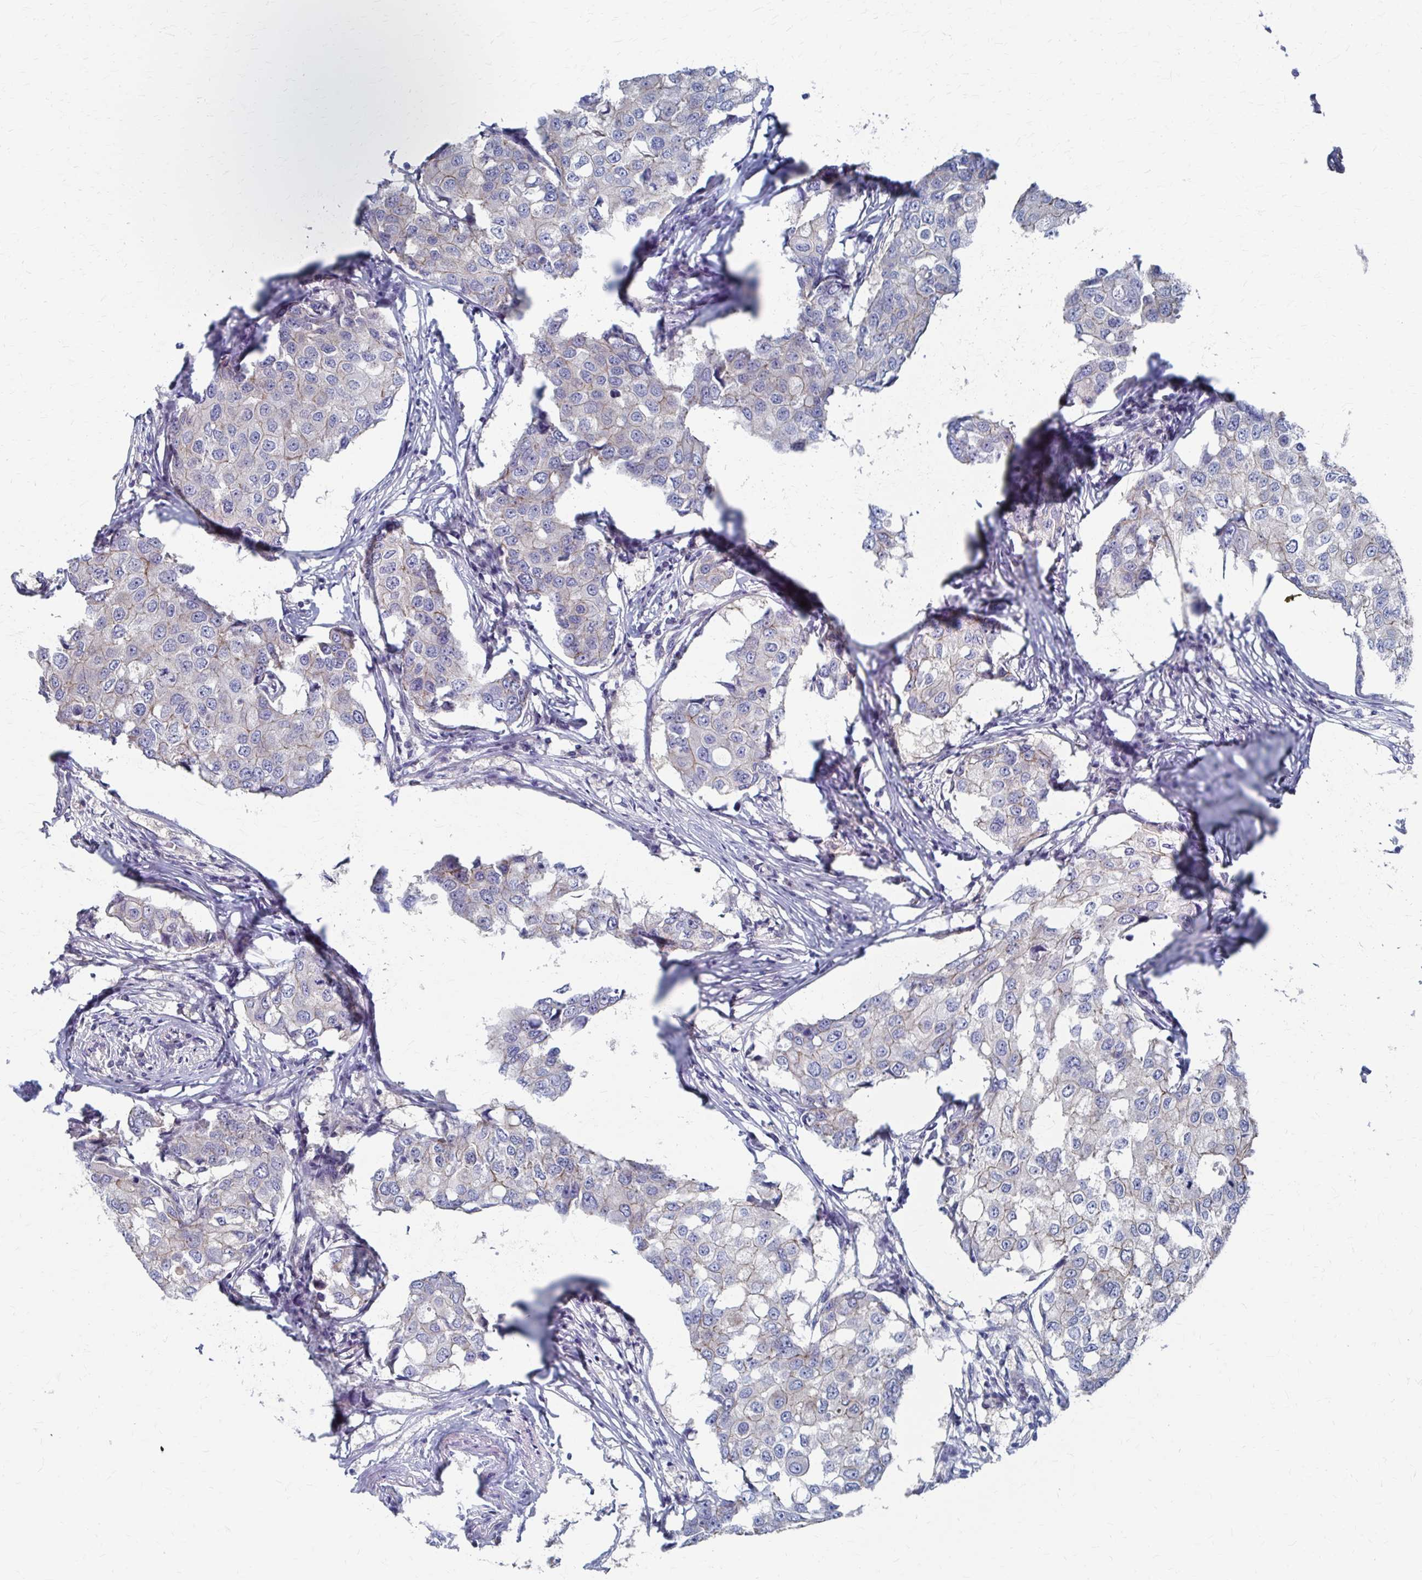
{"staining": {"intensity": "weak", "quantity": "<25%", "location": "cytoplasmic/membranous"}, "tissue": "breast cancer", "cell_type": "Tumor cells", "image_type": "cancer", "snomed": [{"axis": "morphology", "description": "Duct carcinoma"}, {"axis": "topography", "description": "Breast"}], "caption": "Immunohistochemical staining of infiltrating ductal carcinoma (breast) demonstrates no significant staining in tumor cells.", "gene": "PLEKHG7", "patient": {"sex": "female", "age": 27}}